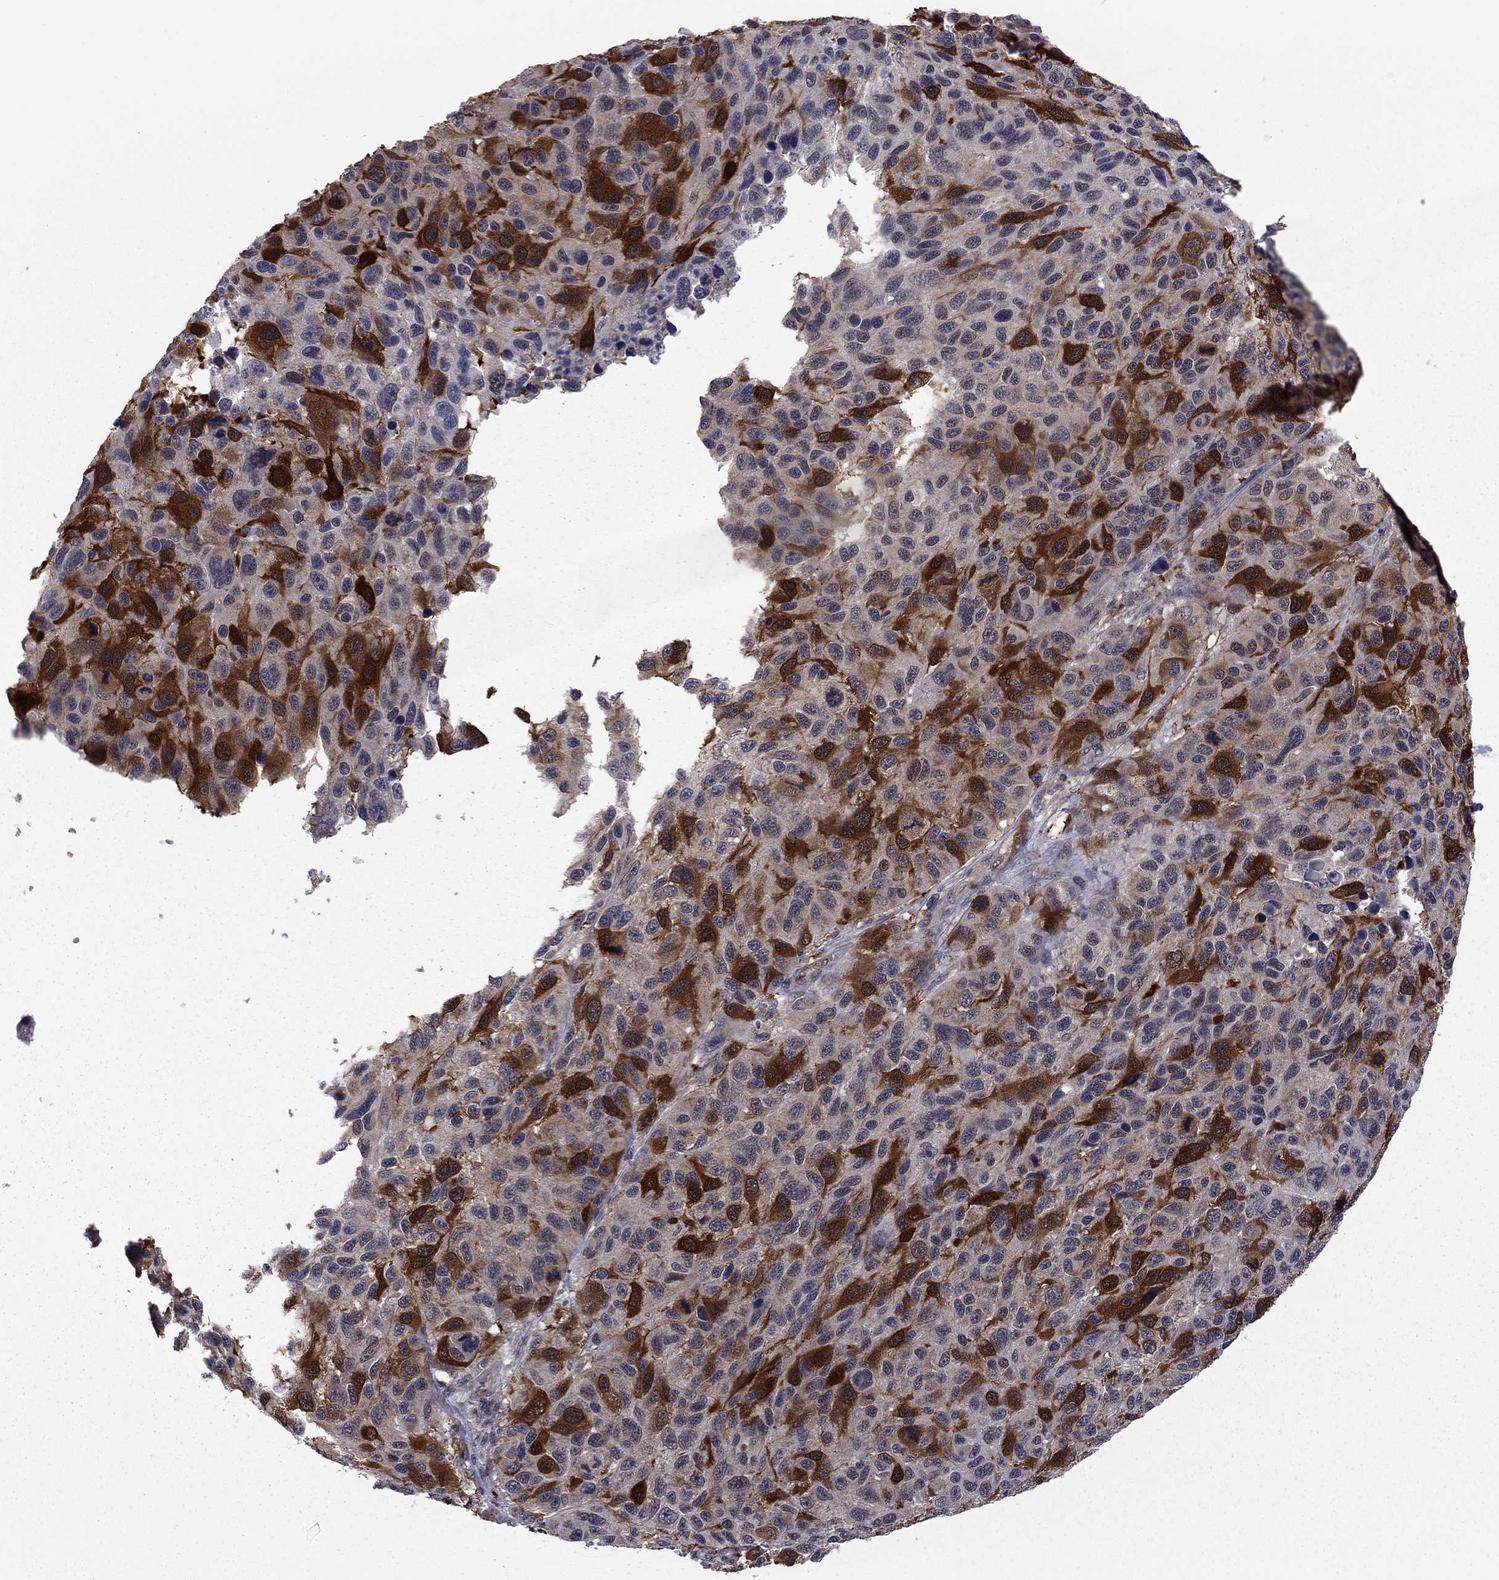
{"staining": {"intensity": "strong", "quantity": "<25%", "location": "cytoplasmic/membranous"}, "tissue": "melanoma", "cell_type": "Tumor cells", "image_type": "cancer", "snomed": [{"axis": "morphology", "description": "Malignant melanoma, NOS"}, {"axis": "topography", "description": "Skin"}], "caption": "Tumor cells display medium levels of strong cytoplasmic/membranous staining in approximately <25% of cells in human melanoma.", "gene": "GPAA1", "patient": {"sex": "male", "age": 53}}